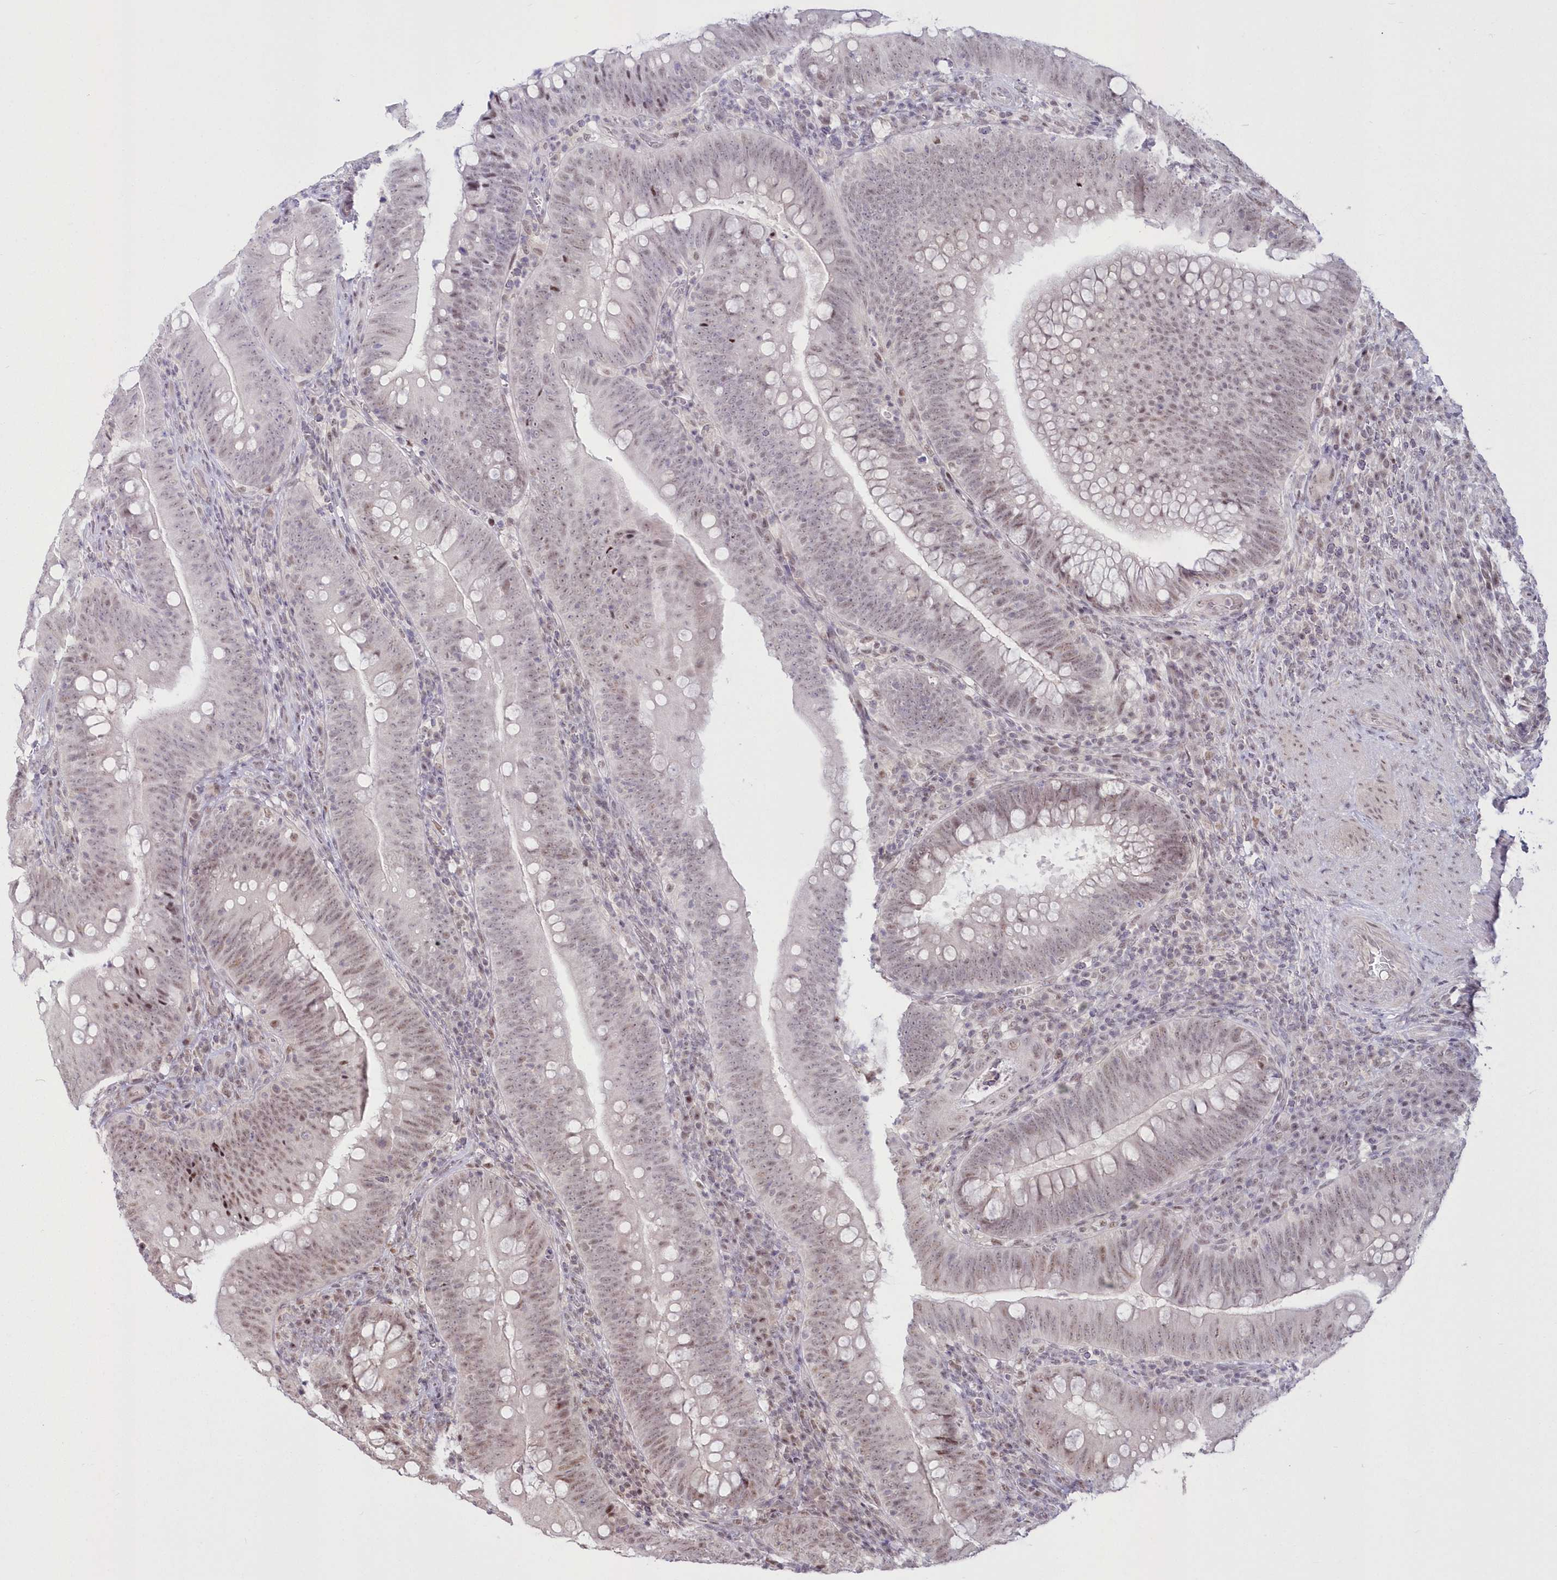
{"staining": {"intensity": "moderate", "quantity": "25%-75%", "location": "nuclear"}, "tissue": "colorectal cancer", "cell_type": "Tumor cells", "image_type": "cancer", "snomed": [{"axis": "morphology", "description": "Normal tissue, NOS"}, {"axis": "topography", "description": "Colon"}], "caption": "This photomicrograph exhibits immunohistochemistry staining of human colorectal cancer, with medium moderate nuclear positivity in approximately 25%-75% of tumor cells.", "gene": "WBP1L", "patient": {"sex": "female", "age": 82}}